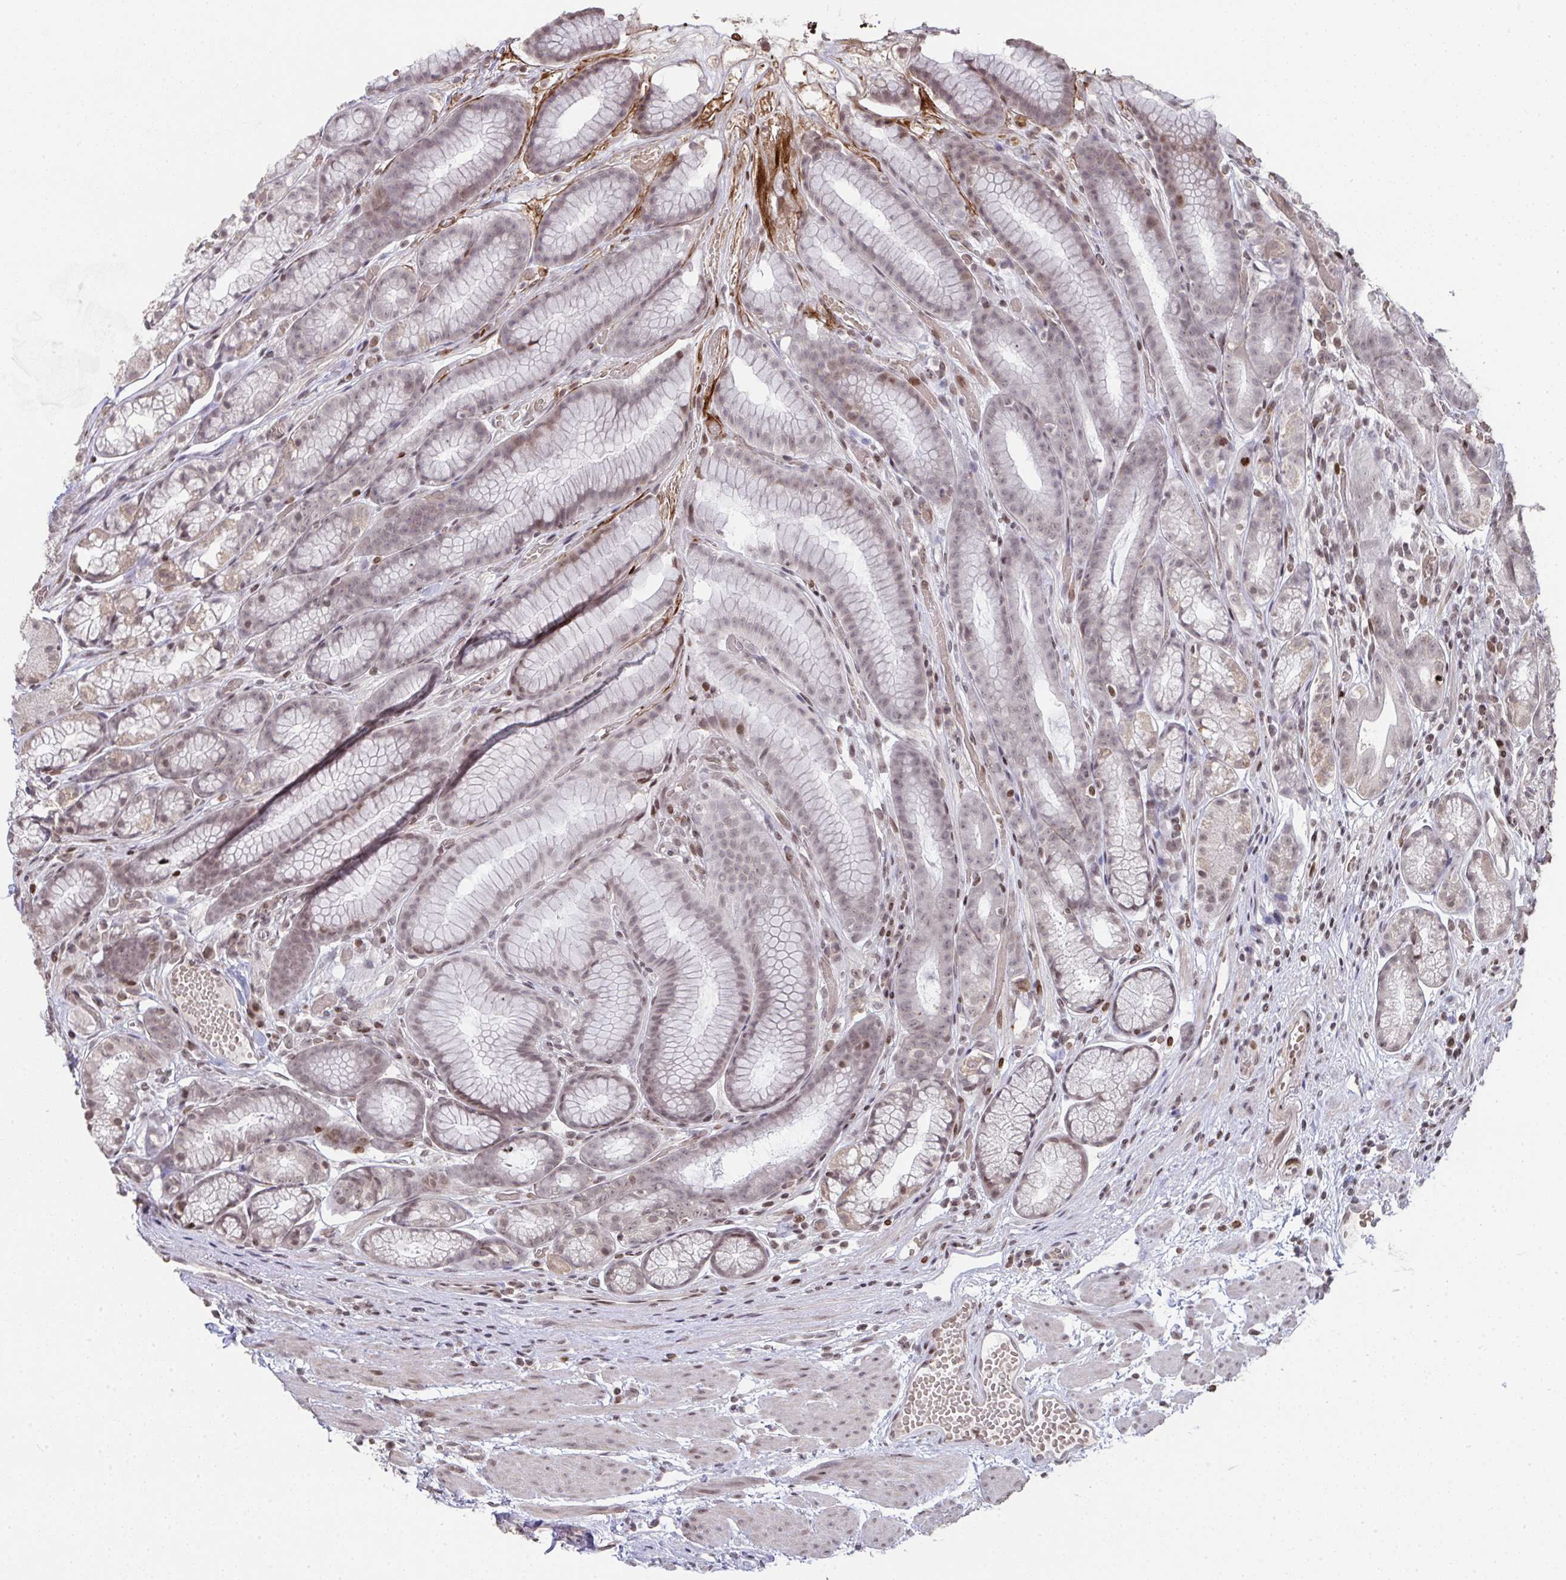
{"staining": {"intensity": "moderate", "quantity": "25%-75%", "location": "cytoplasmic/membranous,nuclear"}, "tissue": "stomach", "cell_type": "Glandular cells", "image_type": "normal", "snomed": [{"axis": "morphology", "description": "Normal tissue, NOS"}, {"axis": "topography", "description": "Smooth muscle"}, {"axis": "topography", "description": "Stomach"}], "caption": "Glandular cells demonstrate moderate cytoplasmic/membranous,nuclear staining in approximately 25%-75% of cells in benign stomach. The staining is performed using DAB (3,3'-diaminobenzidine) brown chromogen to label protein expression. The nuclei are counter-stained blue using hematoxylin.", "gene": "NIP7", "patient": {"sex": "male", "age": 70}}